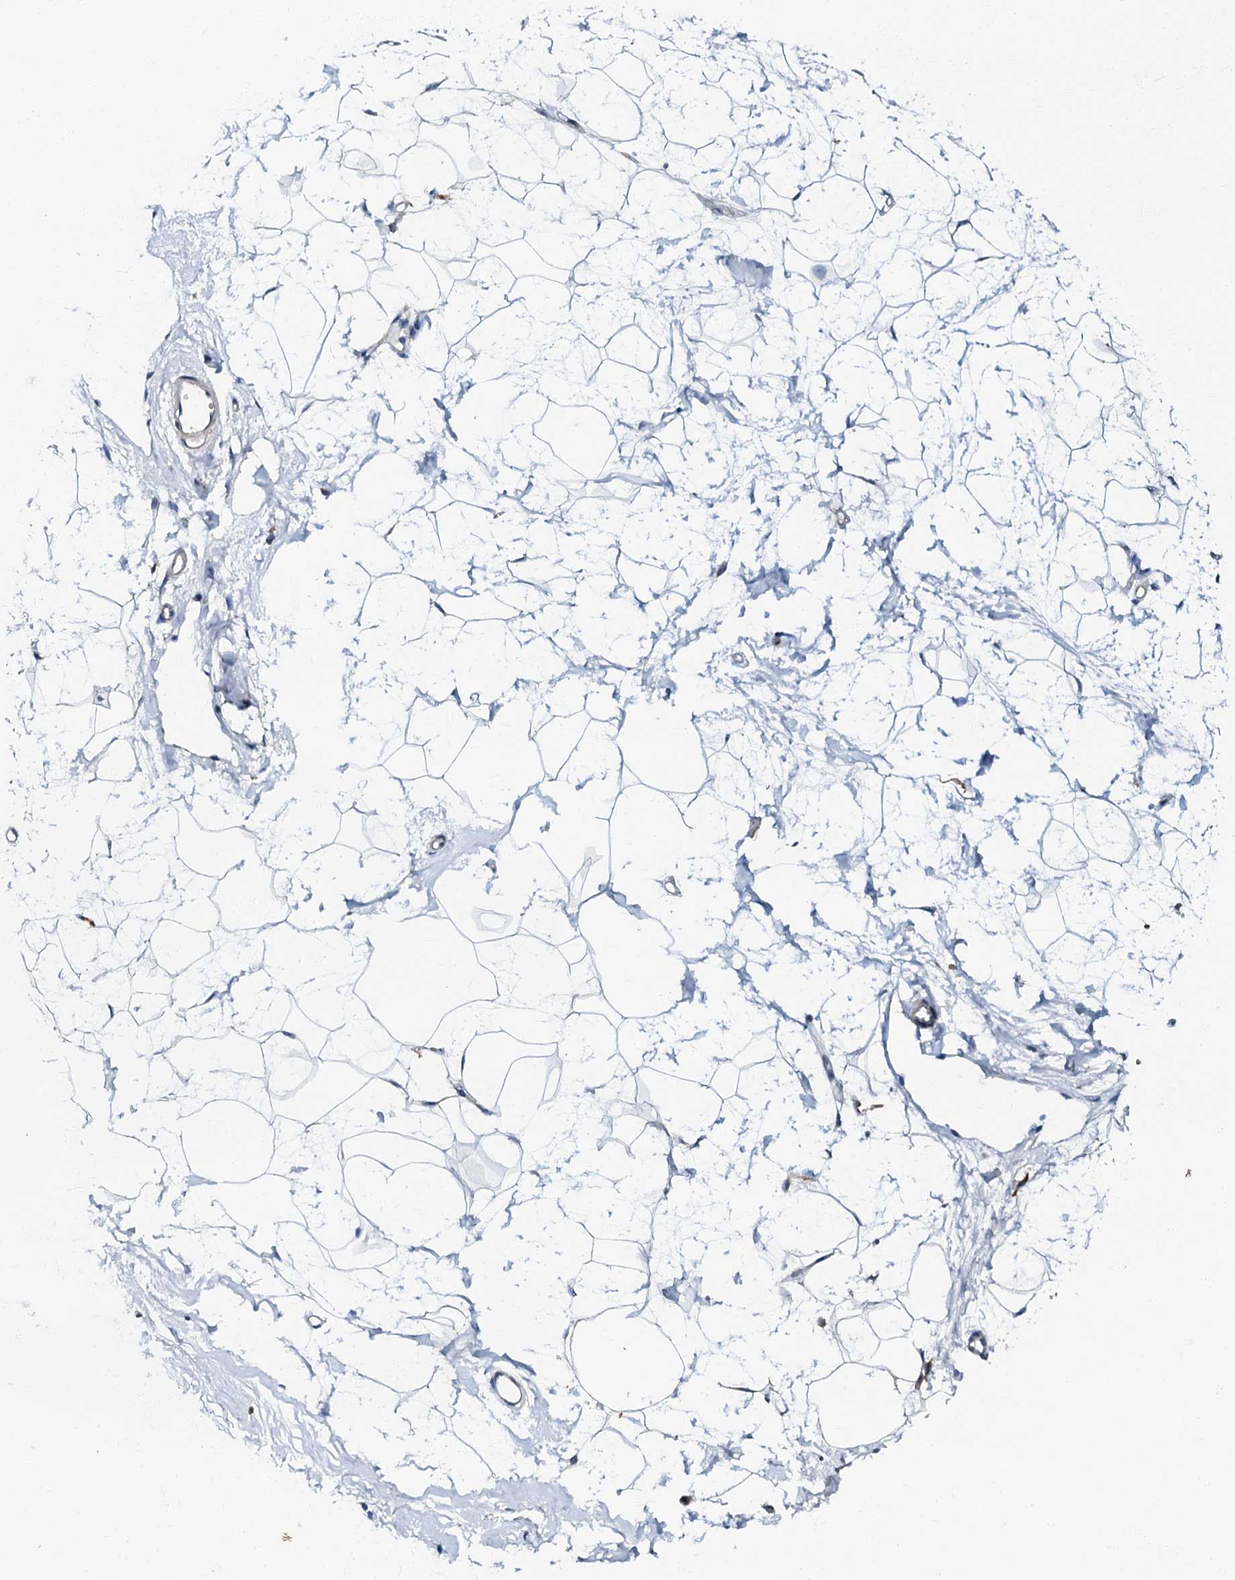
{"staining": {"intensity": "negative", "quantity": "none", "location": "none"}, "tissue": "breast", "cell_type": "Adipocytes", "image_type": "normal", "snomed": [{"axis": "morphology", "description": "Normal tissue, NOS"}, {"axis": "topography", "description": "Breast"}], "caption": "Immunohistochemistry (IHC) photomicrograph of benign human breast stained for a protein (brown), which exhibits no expression in adipocytes. (DAB immunohistochemistry, high magnification).", "gene": "OLAH", "patient": {"sex": "female", "age": 45}}